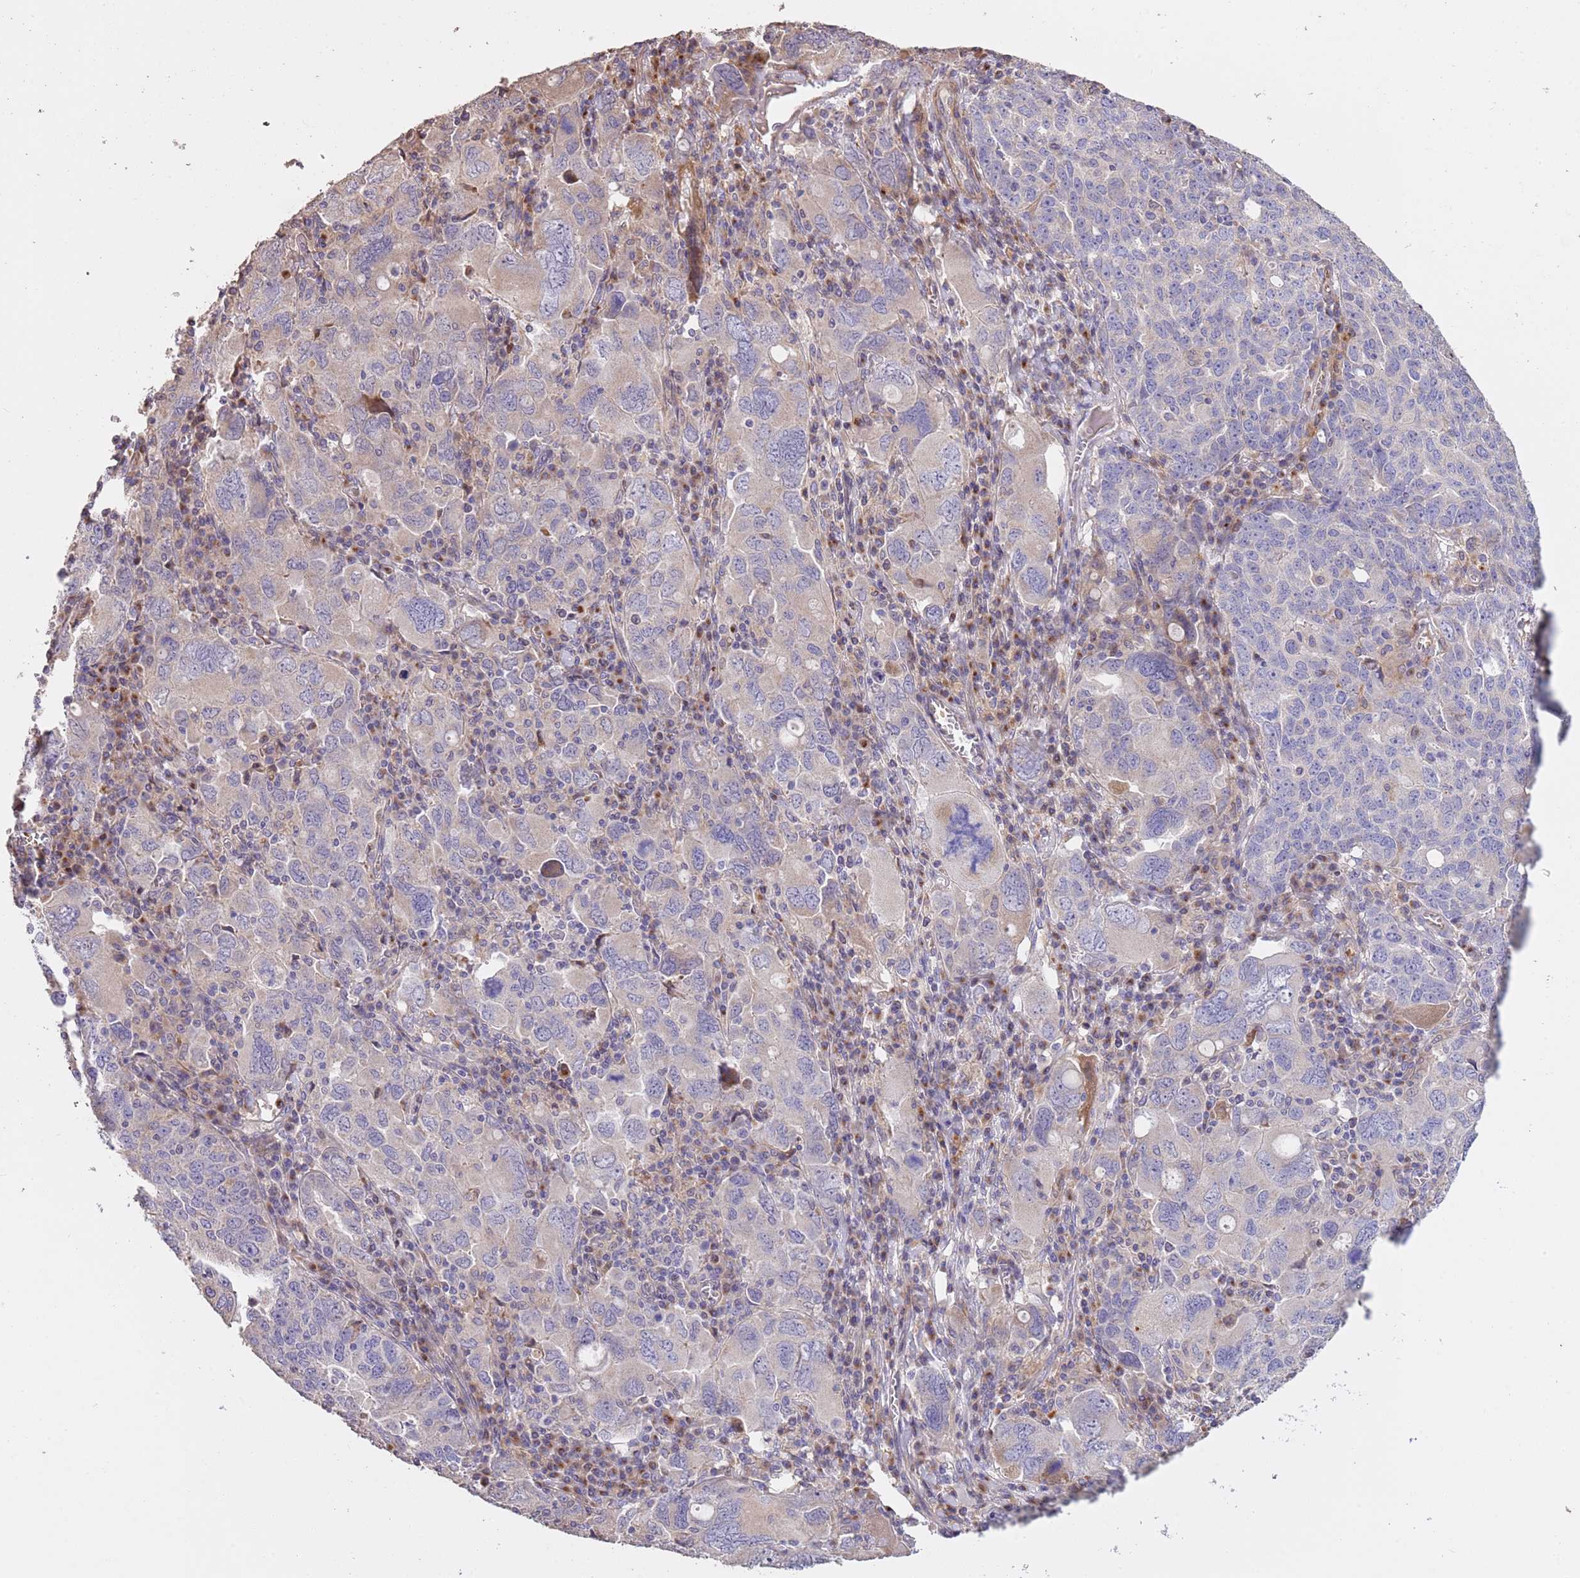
{"staining": {"intensity": "negative", "quantity": "none", "location": "none"}, "tissue": "ovarian cancer", "cell_type": "Tumor cells", "image_type": "cancer", "snomed": [{"axis": "morphology", "description": "Carcinoma, endometroid"}, {"axis": "topography", "description": "Ovary"}], "caption": "Tumor cells show no significant protein expression in ovarian cancer (endometroid carcinoma).", "gene": "PIGA", "patient": {"sex": "female", "age": 62}}